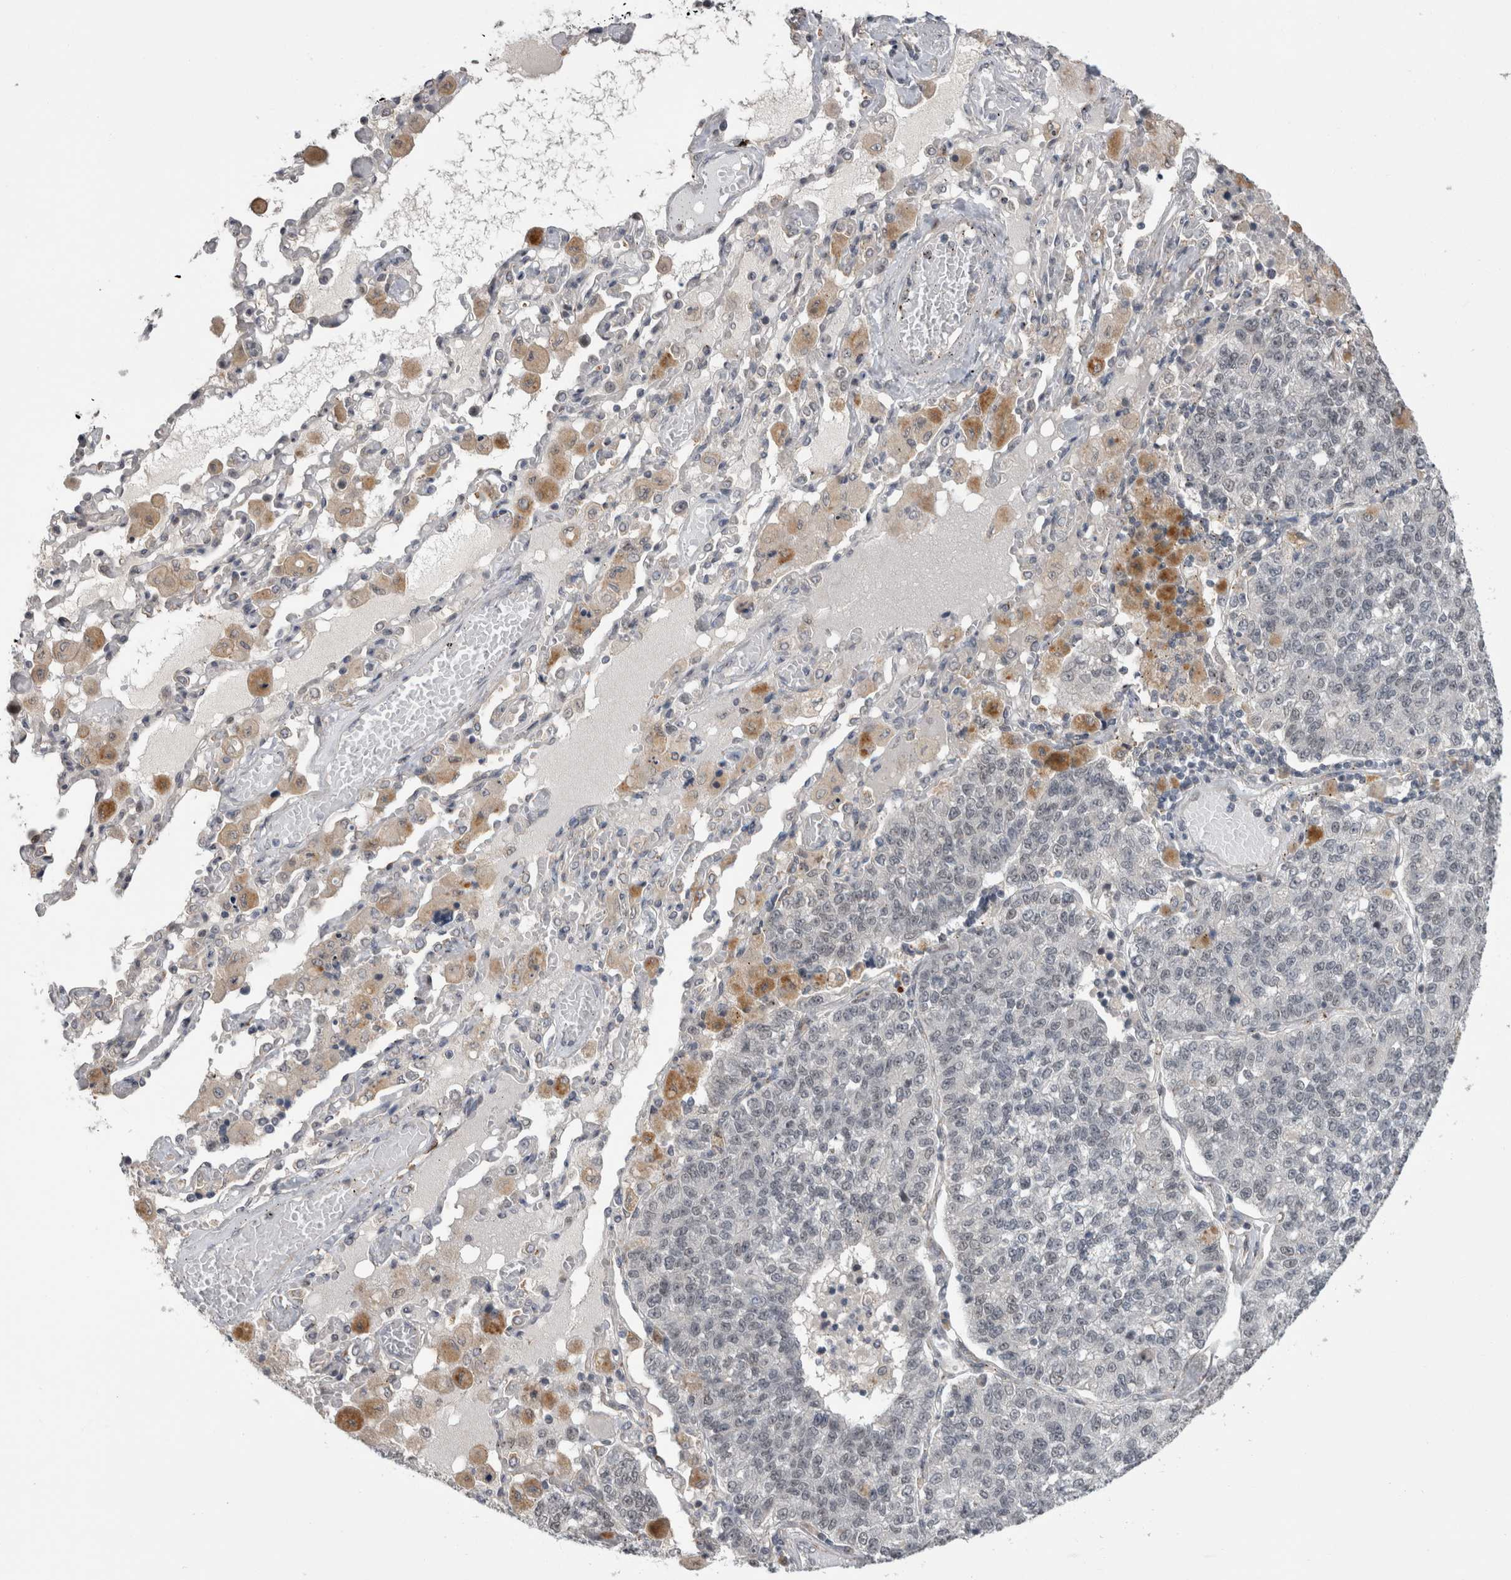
{"staining": {"intensity": "negative", "quantity": "none", "location": "none"}, "tissue": "lung cancer", "cell_type": "Tumor cells", "image_type": "cancer", "snomed": [{"axis": "morphology", "description": "Adenocarcinoma, NOS"}, {"axis": "topography", "description": "Lung"}], "caption": "Tumor cells are negative for brown protein staining in adenocarcinoma (lung). (Brightfield microscopy of DAB (3,3'-diaminobenzidine) immunohistochemistry at high magnification).", "gene": "MTBP", "patient": {"sex": "male", "age": 49}}